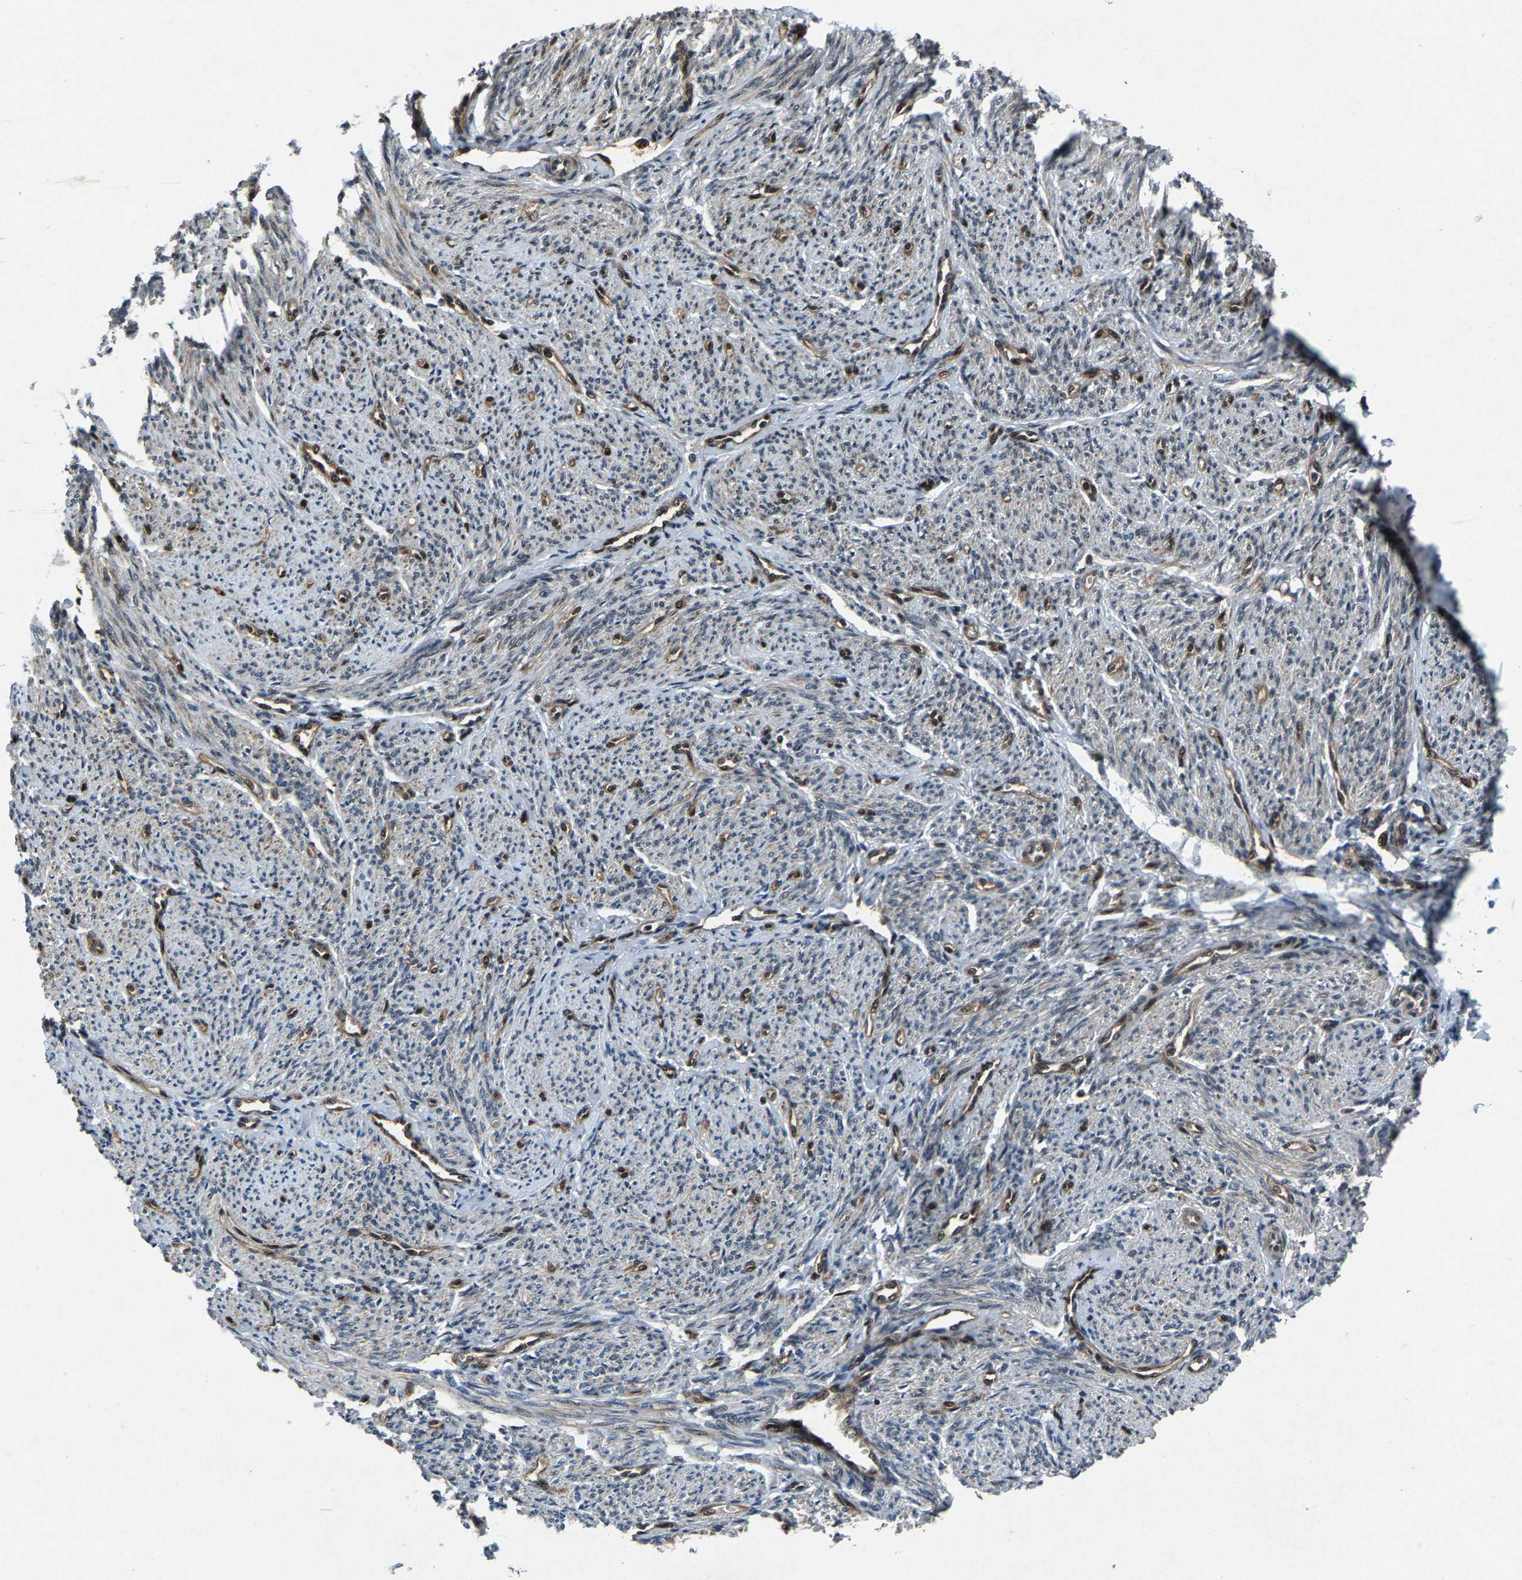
{"staining": {"intensity": "negative", "quantity": "none", "location": "none"}, "tissue": "smooth muscle", "cell_type": "Smooth muscle cells", "image_type": "normal", "snomed": [{"axis": "morphology", "description": "Normal tissue, NOS"}, {"axis": "topography", "description": "Smooth muscle"}], "caption": "This is a photomicrograph of IHC staining of unremarkable smooth muscle, which shows no staining in smooth muscle cells.", "gene": "ATXN3", "patient": {"sex": "female", "age": 65}}